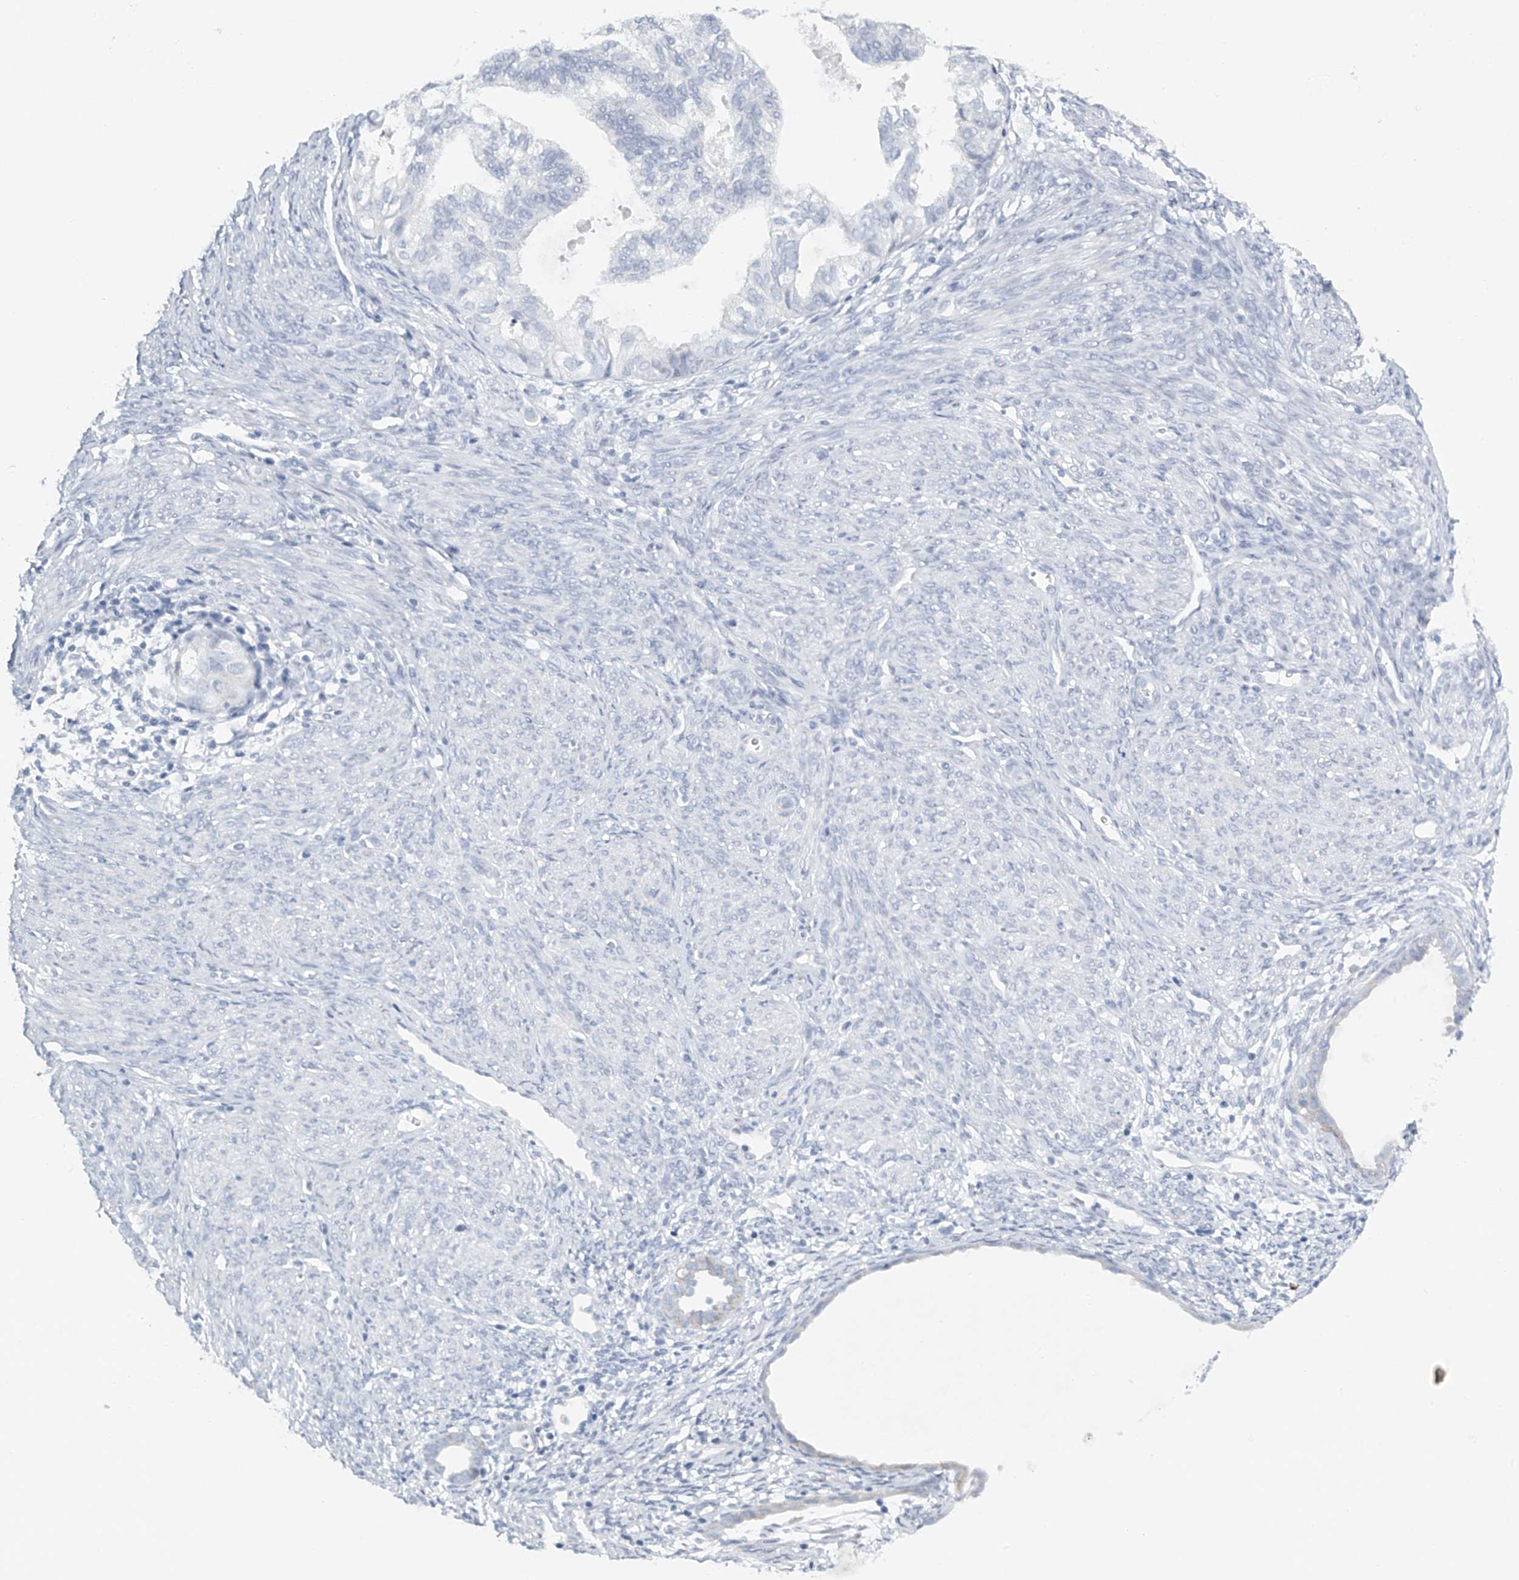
{"staining": {"intensity": "negative", "quantity": "none", "location": "none"}, "tissue": "cervical cancer", "cell_type": "Tumor cells", "image_type": "cancer", "snomed": [{"axis": "morphology", "description": "Normal tissue, NOS"}, {"axis": "morphology", "description": "Adenocarcinoma, NOS"}, {"axis": "topography", "description": "Cervix"}, {"axis": "topography", "description": "Endometrium"}], "caption": "Cervical adenocarcinoma was stained to show a protein in brown. There is no significant positivity in tumor cells. The staining is performed using DAB (3,3'-diaminobenzidine) brown chromogen with nuclei counter-stained in using hematoxylin.", "gene": "FAT2", "patient": {"sex": "female", "age": 86}}